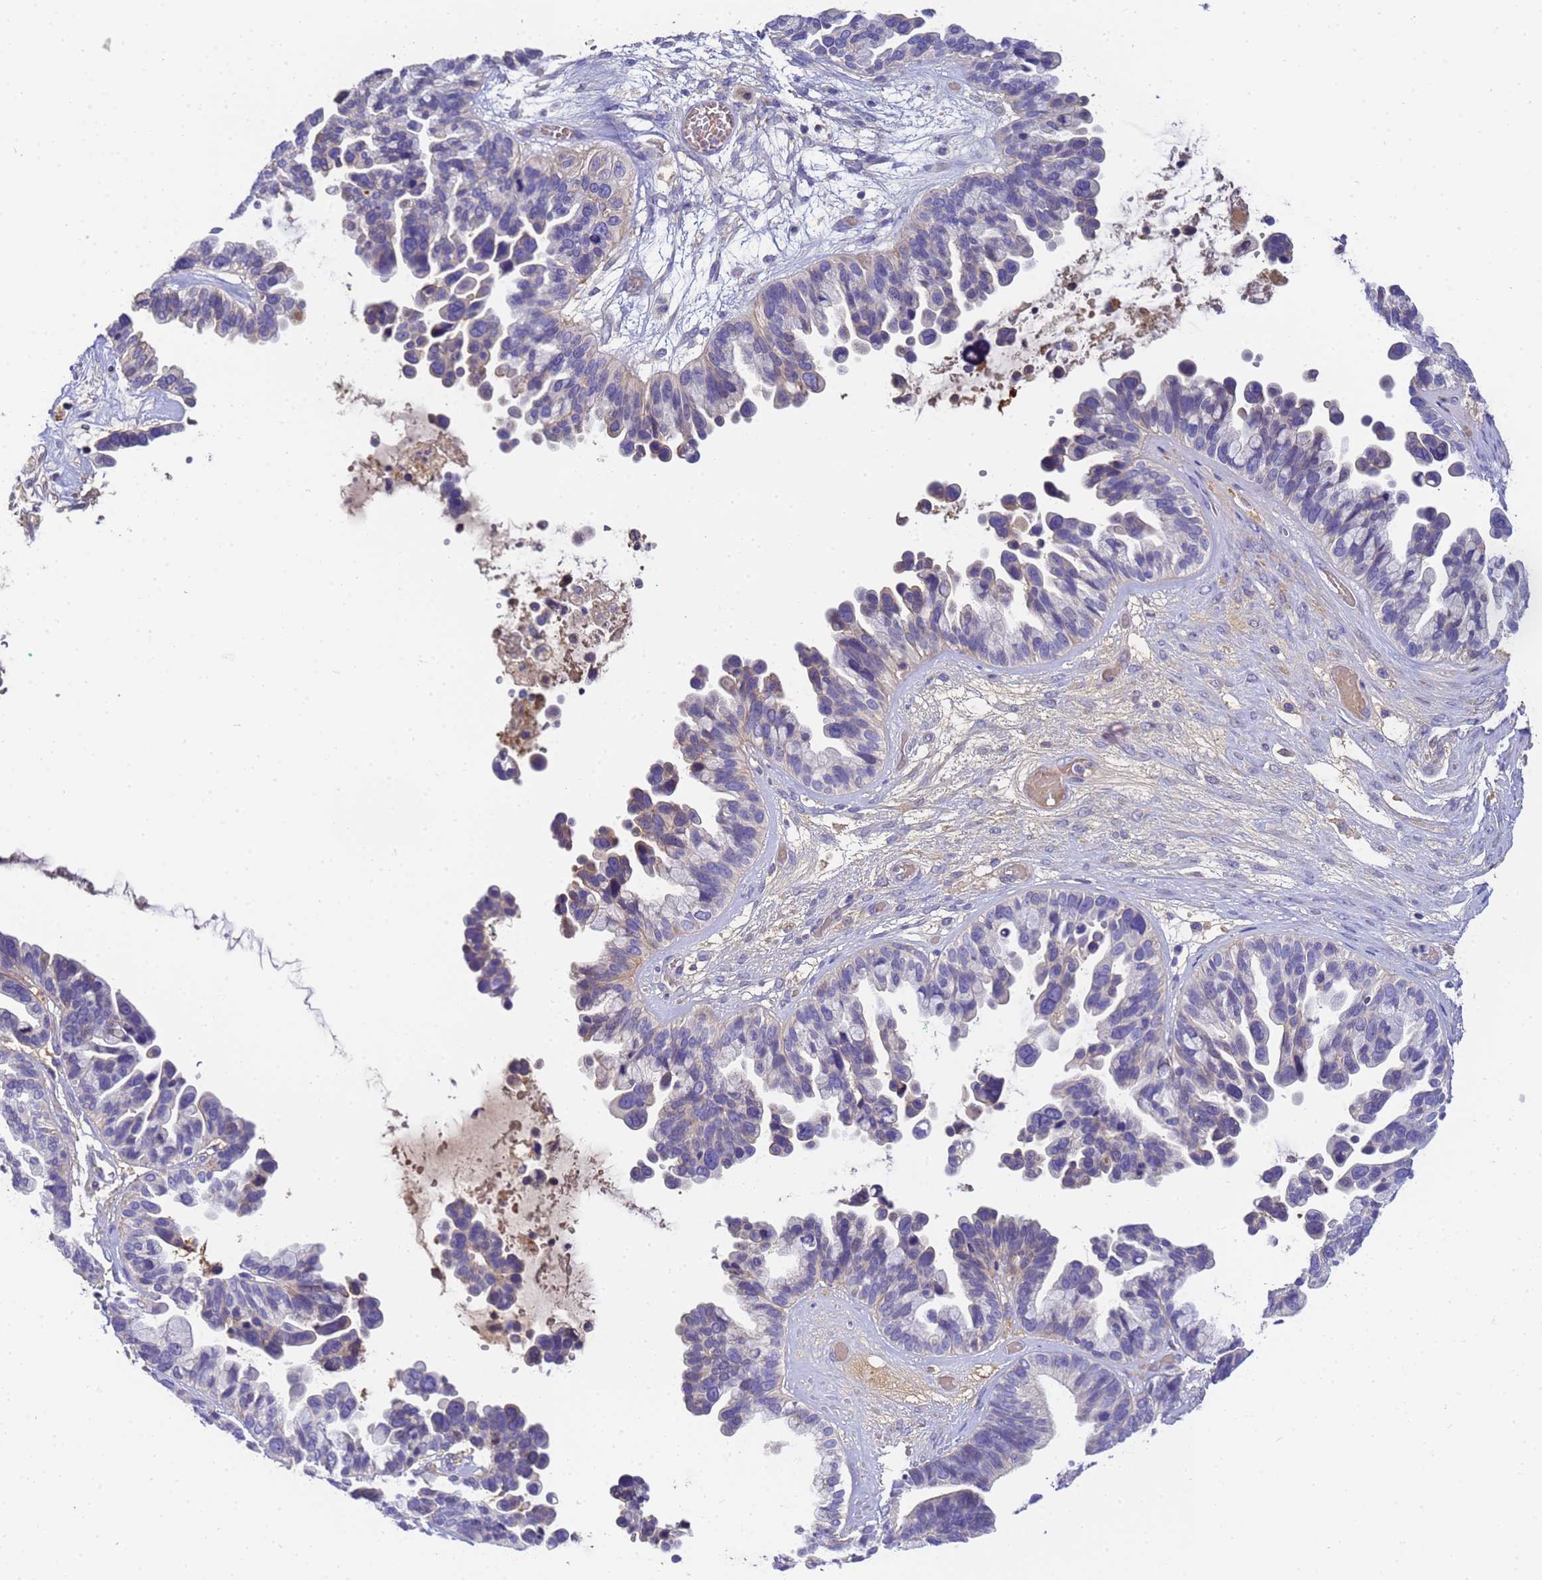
{"staining": {"intensity": "negative", "quantity": "none", "location": "none"}, "tissue": "ovarian cancer", "cell_type": "Tumor cells", "image_type": "cancer", "snomed": [{"axis": "morphology", "description": "Cystadenocarcinoma, serous, NOS"}, {"axis": "topography", "description": "Ovary"}], "caption": "An image of ovarian cancer stained for a protein shows no brown staining in tumor cells.", "gene": "TBCD", "patient": {"sex": "female", "age": 56}}